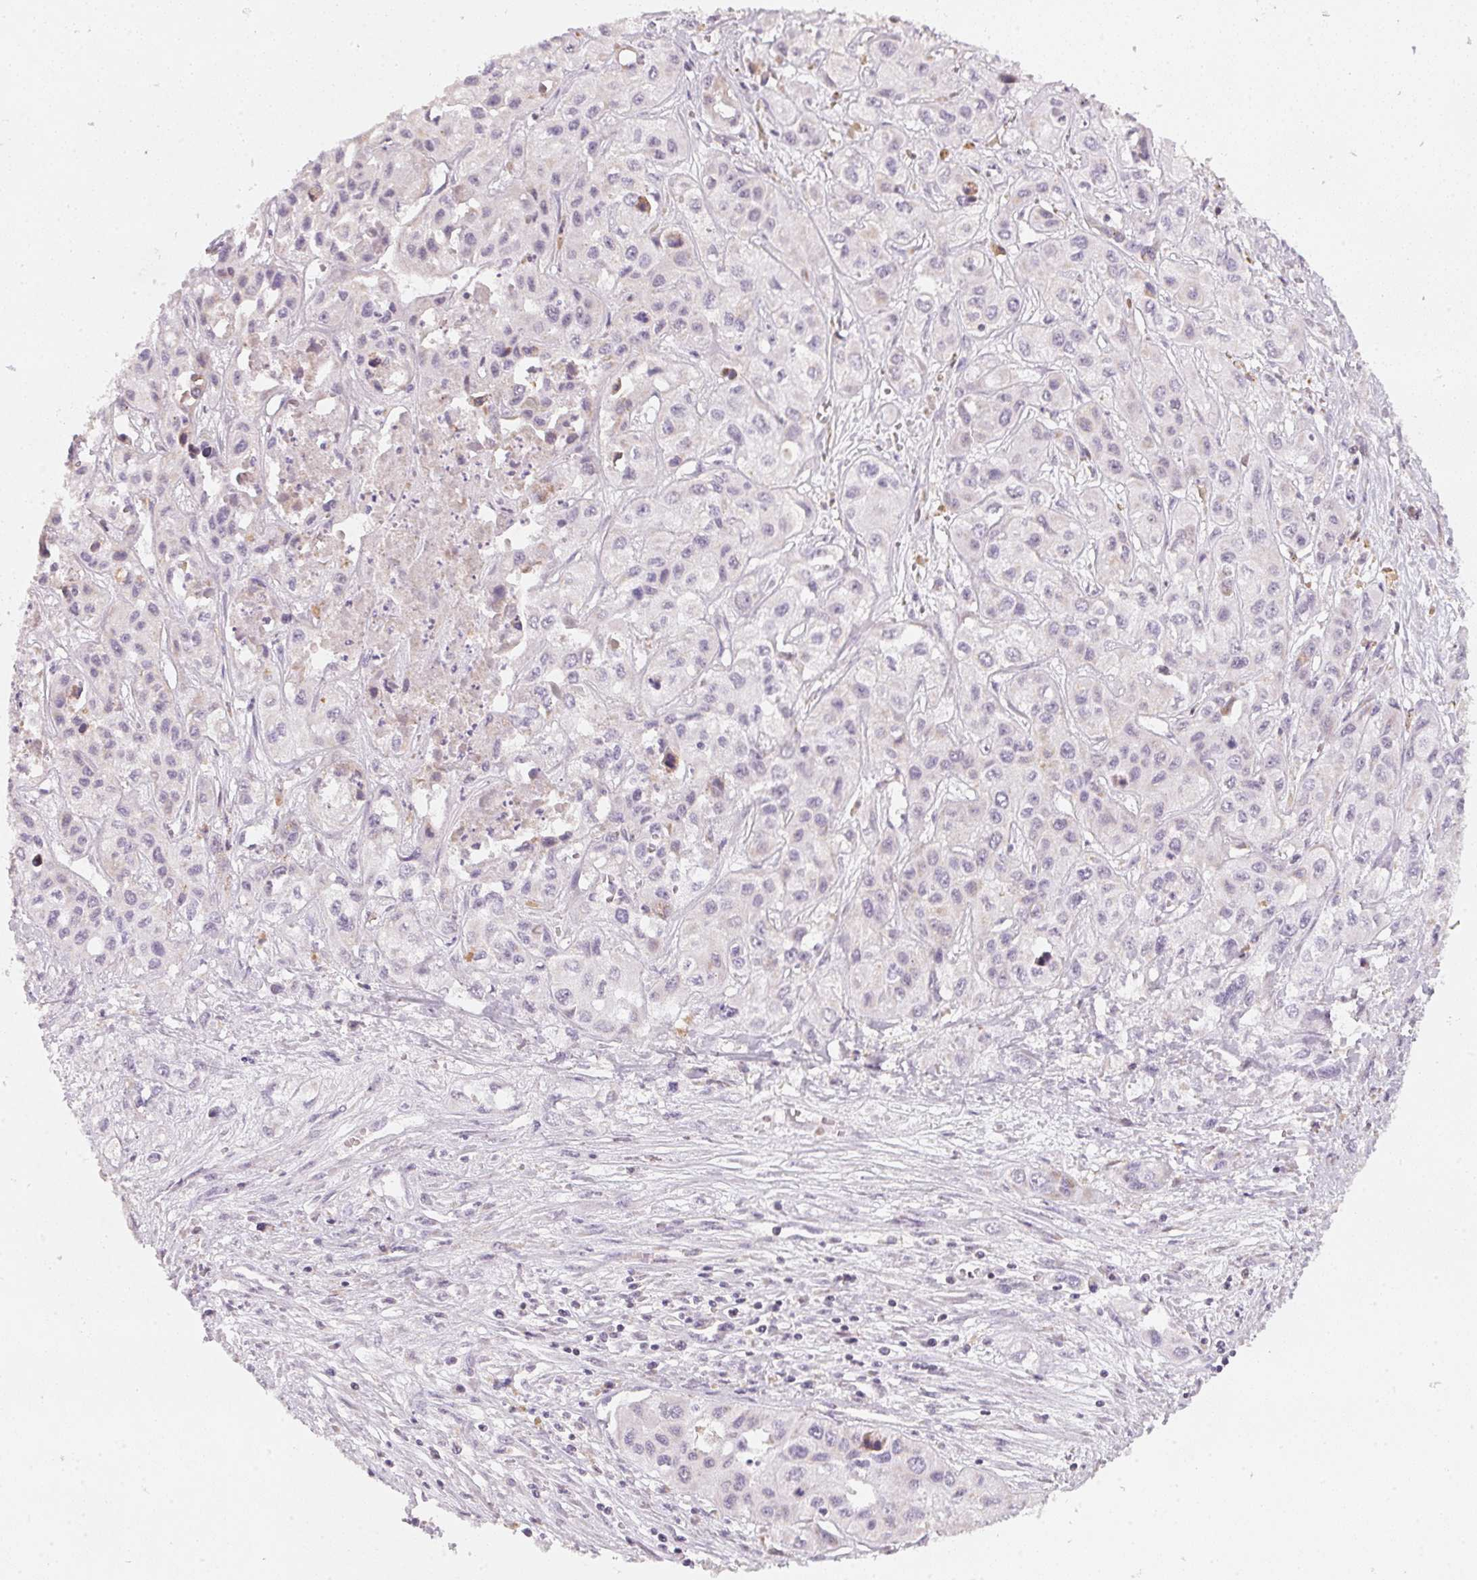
{"staining": {"intensity": "negative", "quantity": "none", "location": "none"}, "tissue": "liver cancer", "cell_type": "Tumor cells", "image_type": "cancer", "snomed": [{"axis": "morphology", "description": "Cholangiocarcinoma"}, {"axis": "topography", "description": "Liver"}], "caption": "This is an immunohistochemistry (IHC) histopathology image of human cholangiocarcinoma (liver). There is no staining in tumor cells.", "gene": "COQ7", "patient": {"sex": "female", "age": 66}}